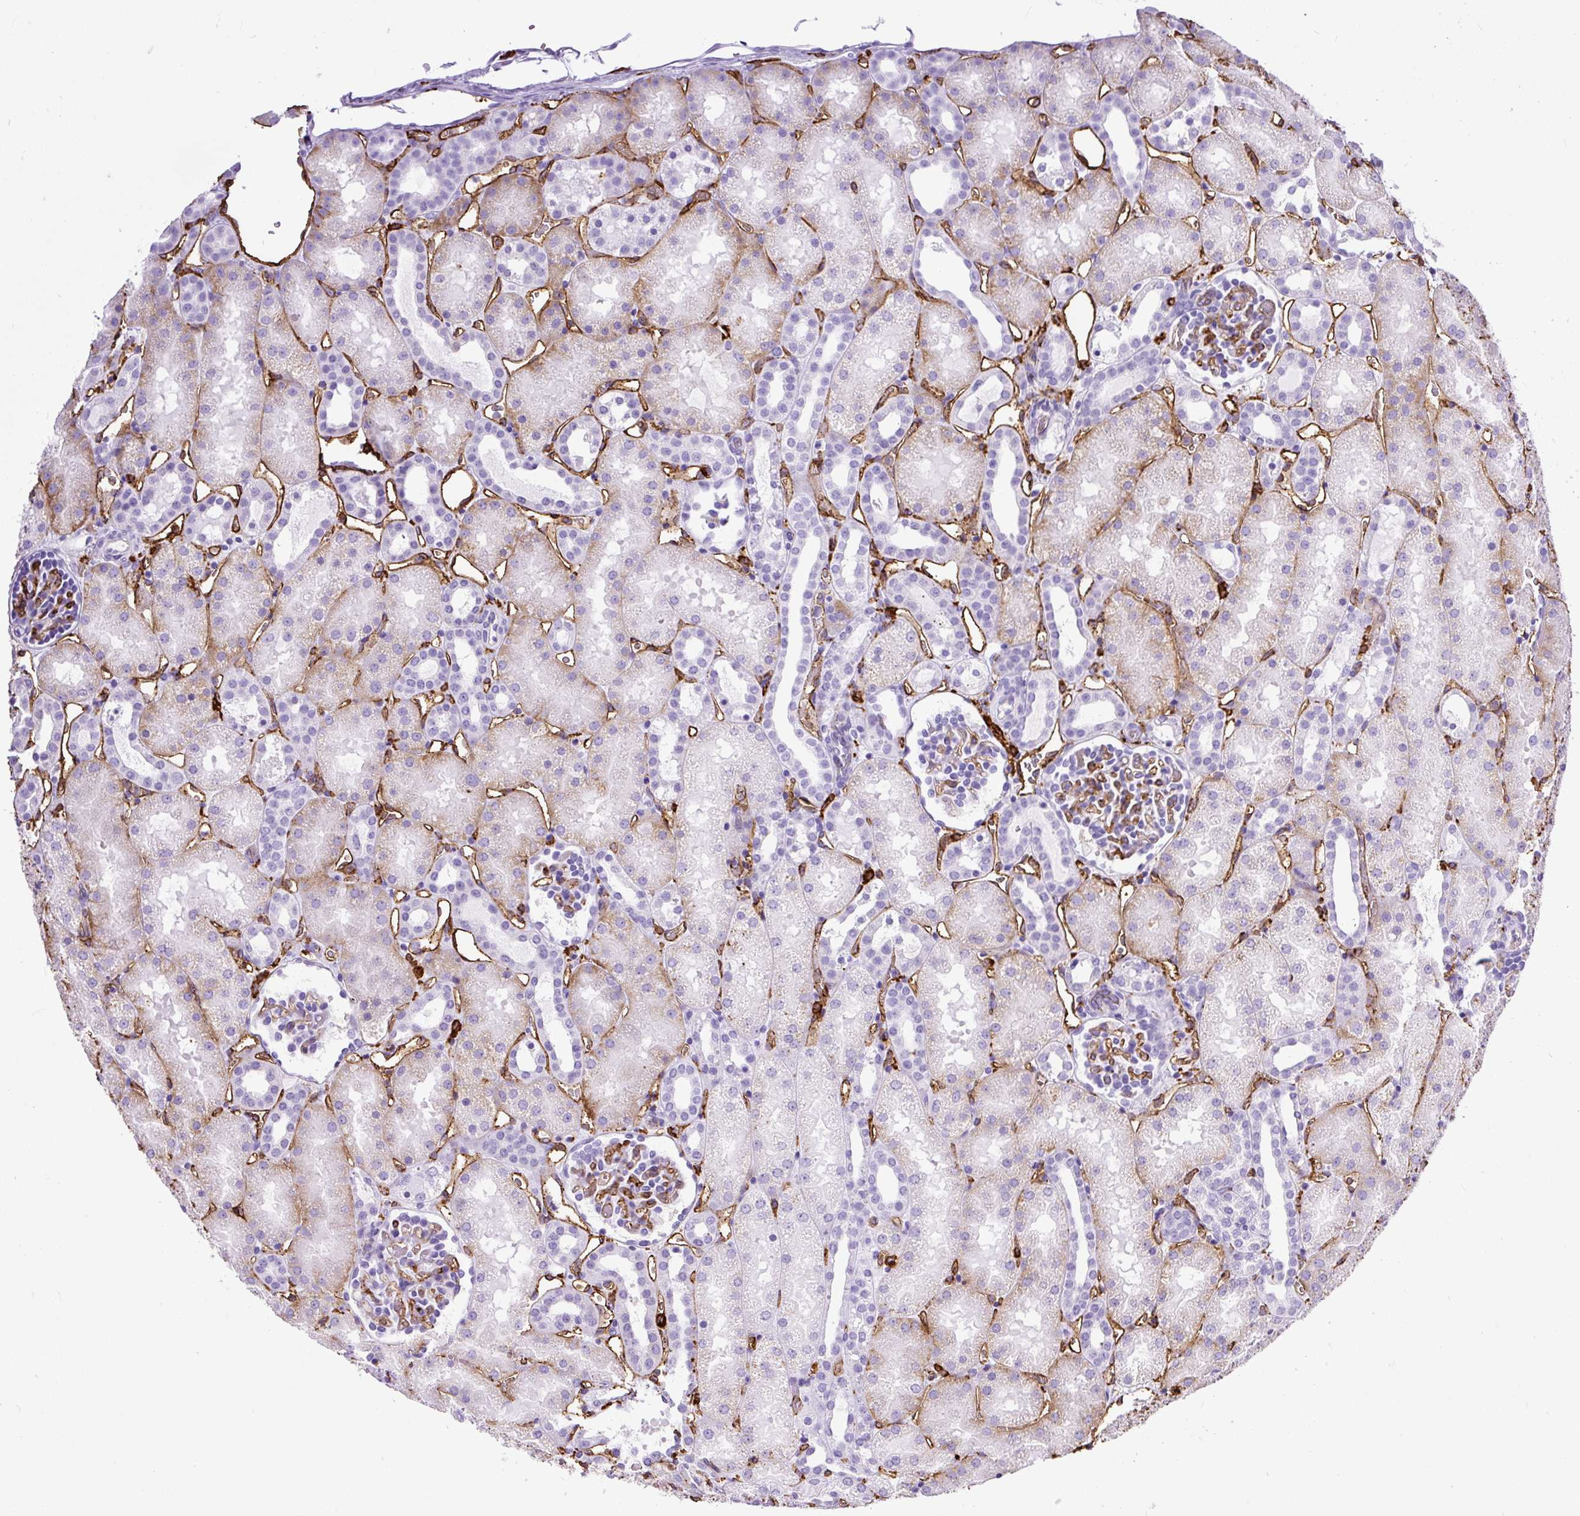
{"staining": {"intensity": "negative", "quantity": "none", "location": "none"}, "tissue": "kidney", "cell_type": "Cells in glomeruli", "image_type": "normal", "snomed": [{"axis": "morphology", "description": "Normal tissue, NOS"}, {"axis": "topography", "description": "Kidney"}], "caption": "An IHC histopathology image of normal kidney is shown. There is no staining in cells in glomeruli of kidney.", "gene": "HLA", "patient": {"sex": "male", "age": 2}}